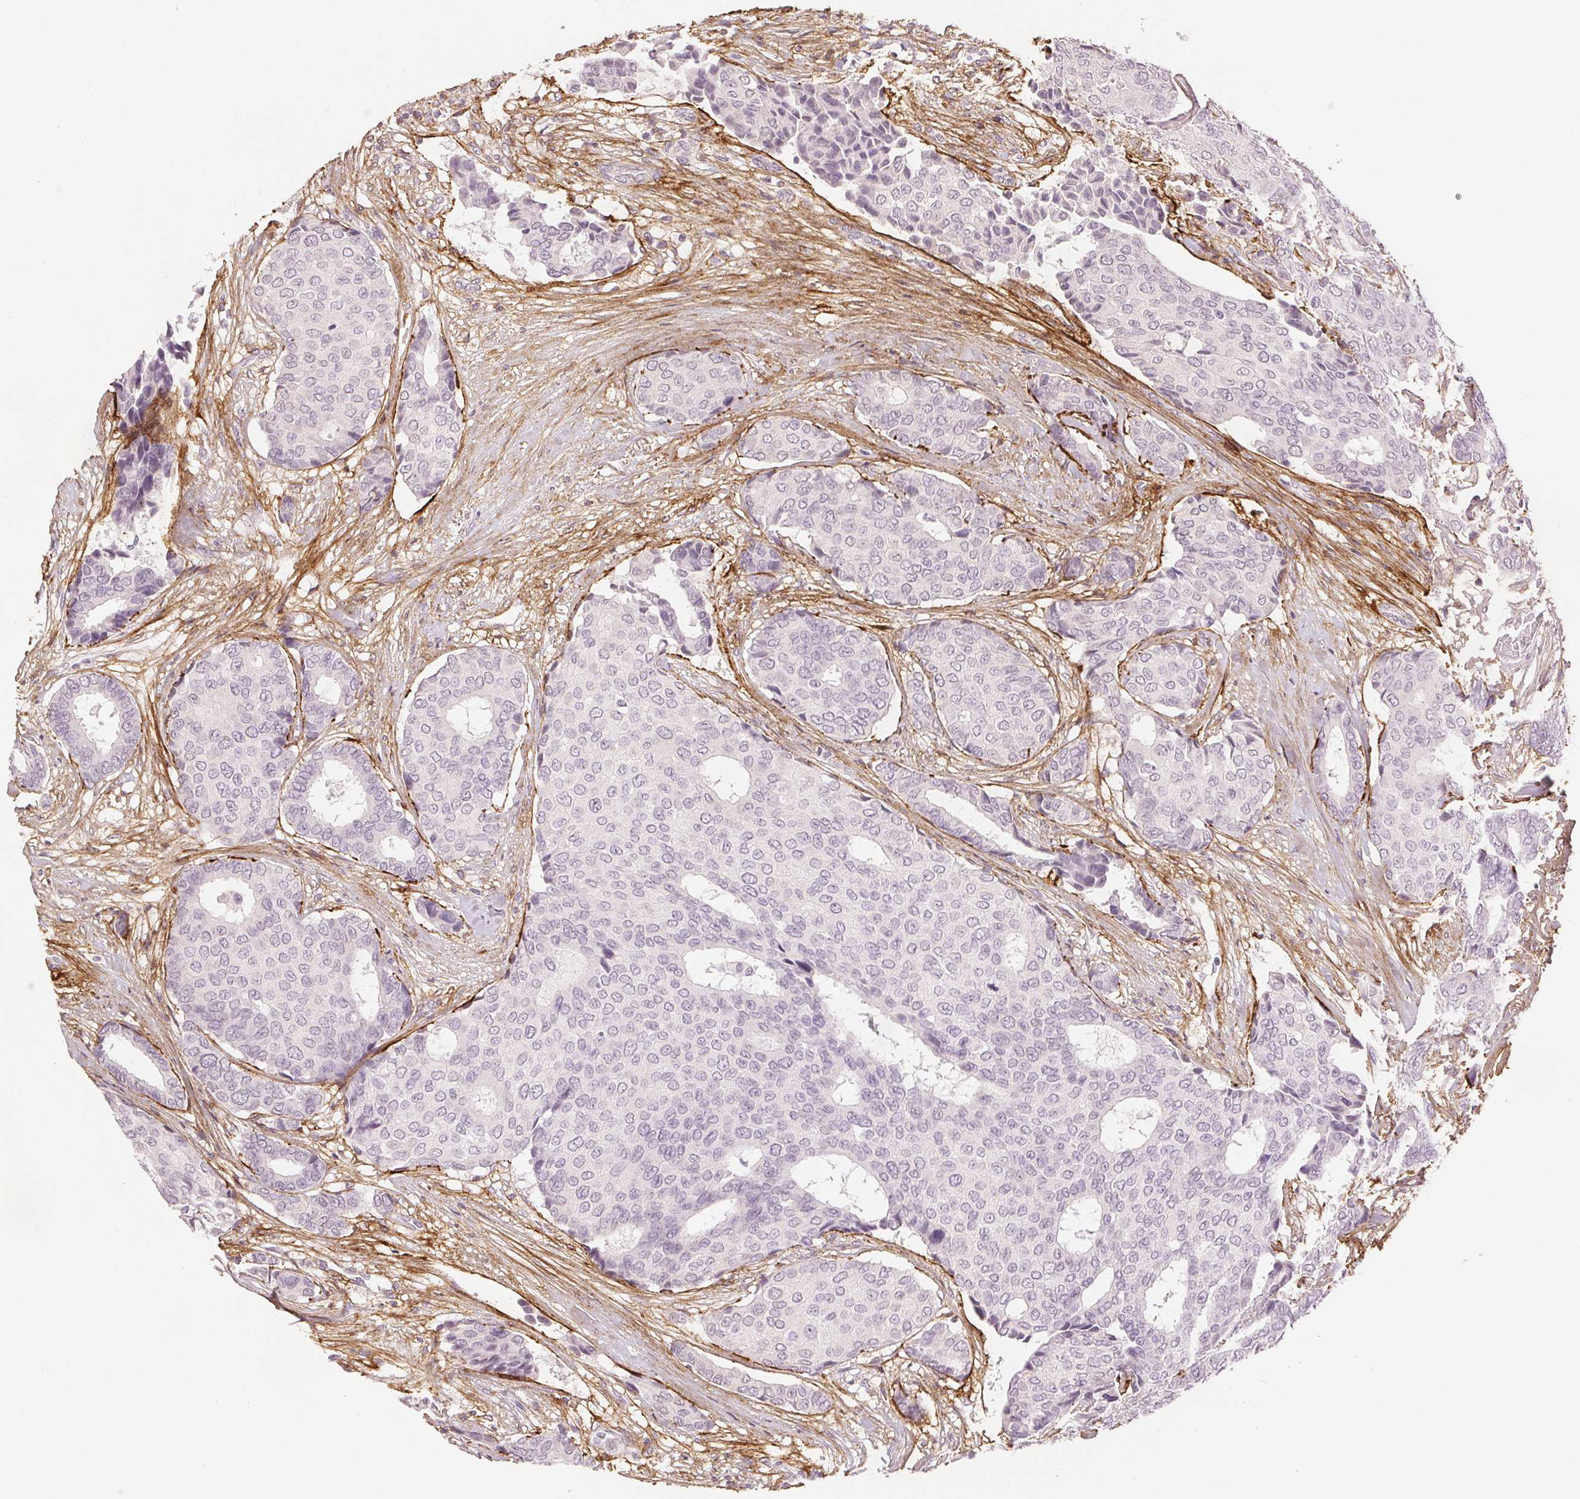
{"staining": {"intensity": "negative", "quantity": "none", "location": "none"}, "tissue": "breast cancer", "cell_type": "Tumor cells", "image_type": "cancer", "snomed": [{"axis": "morphology", "description": "Duct carcinoma"}, {"axis": "topography", "description": "Breast"}], "caption": "This is an IHC micrograph of breast cancer. There is no staining in tumor cells.", "gene": "FBN1", "patient": {"sex": "female", "age": 75}}